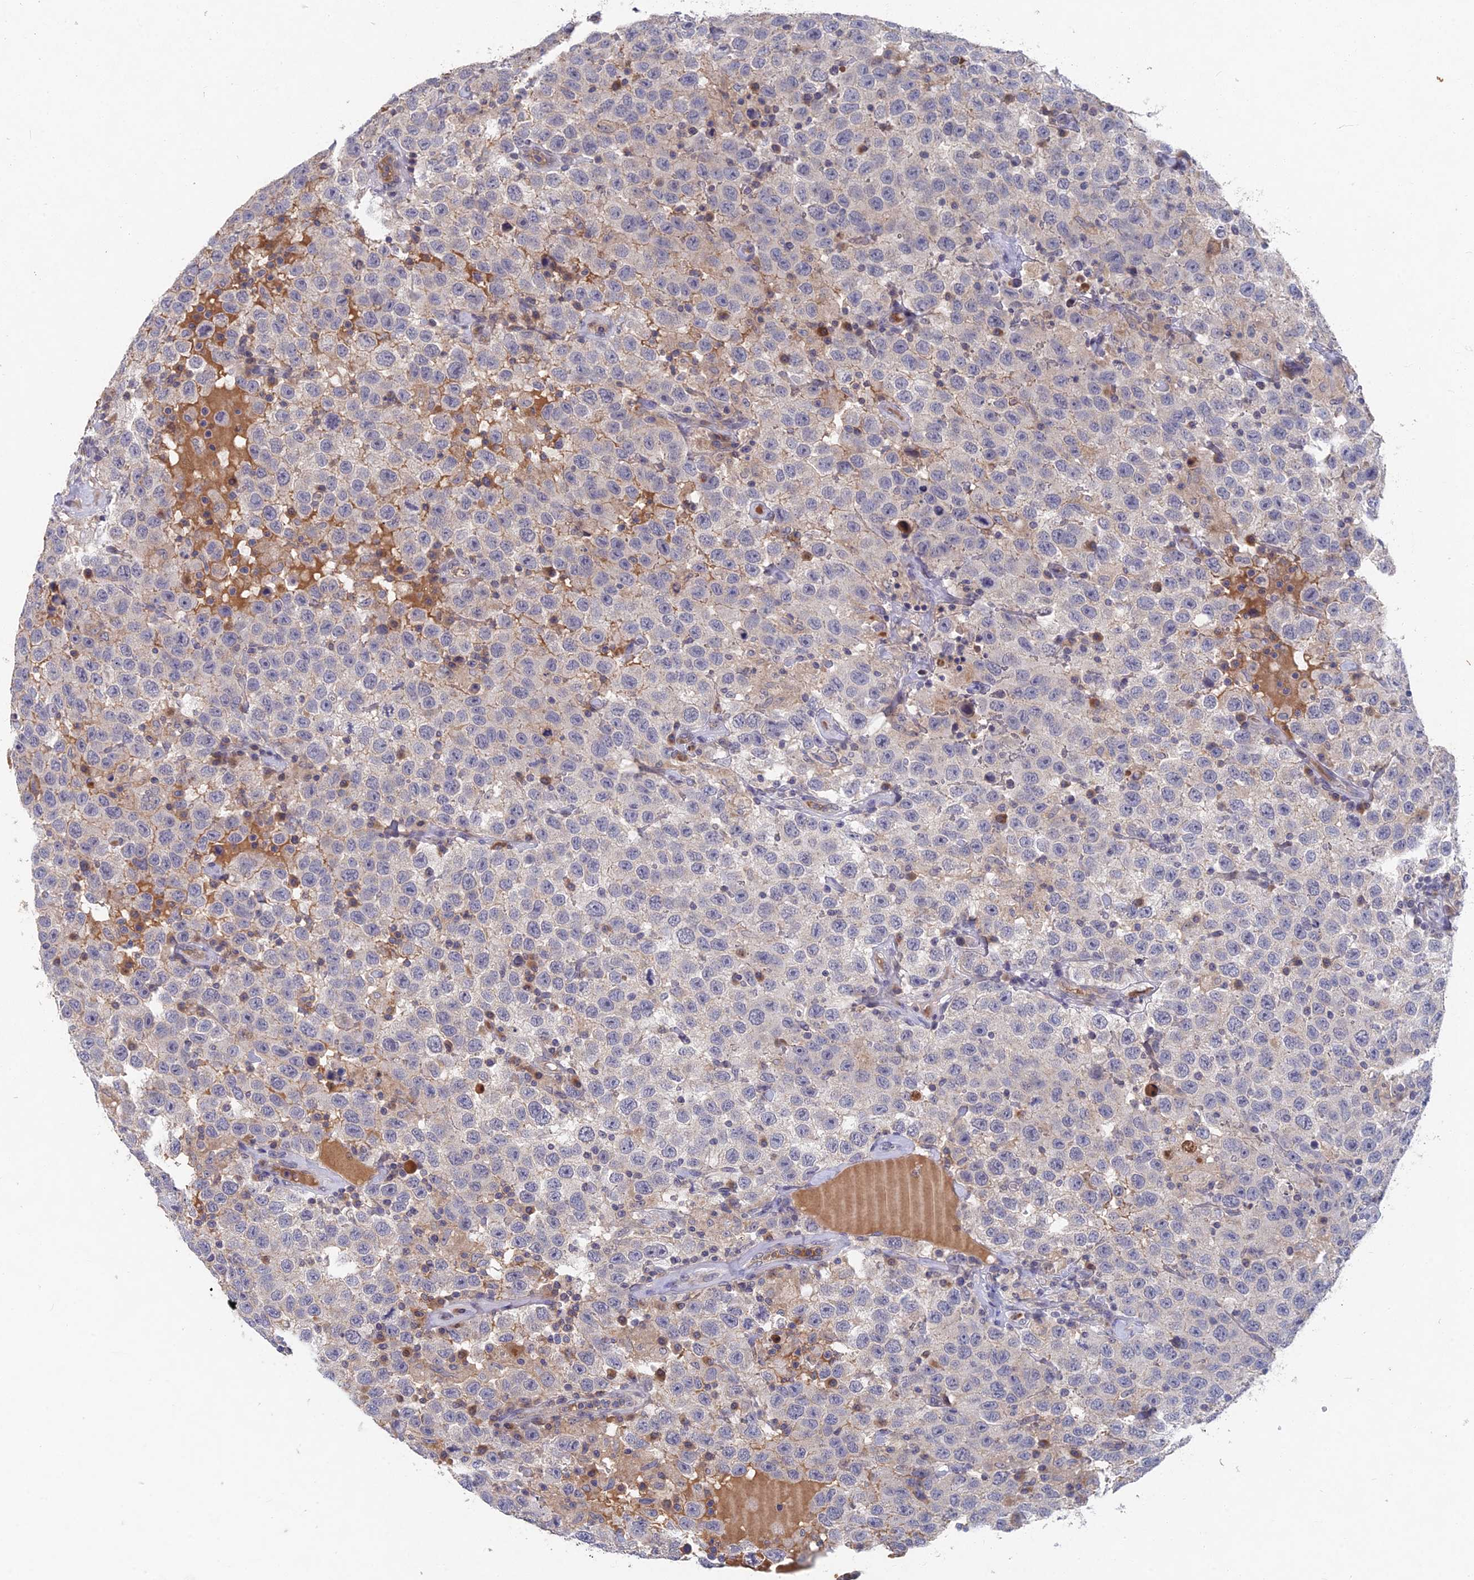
{"staining": {"intensity": "negative", "quantity": "none", "location": "none"}, "tissue": "testis cancer", "cell_type": "Tumor cells", "image_type": "cancer", "snomed": [{"axis": "morphology", "description": "Seminoma, NOS"}, {"axis": "topography", "description": "Testis"}], "caption": "Tumor cells show no significant protein staining in testis seminoma.", "gene": "GNA15", "patient": {"sex": "male", "age": 41}}